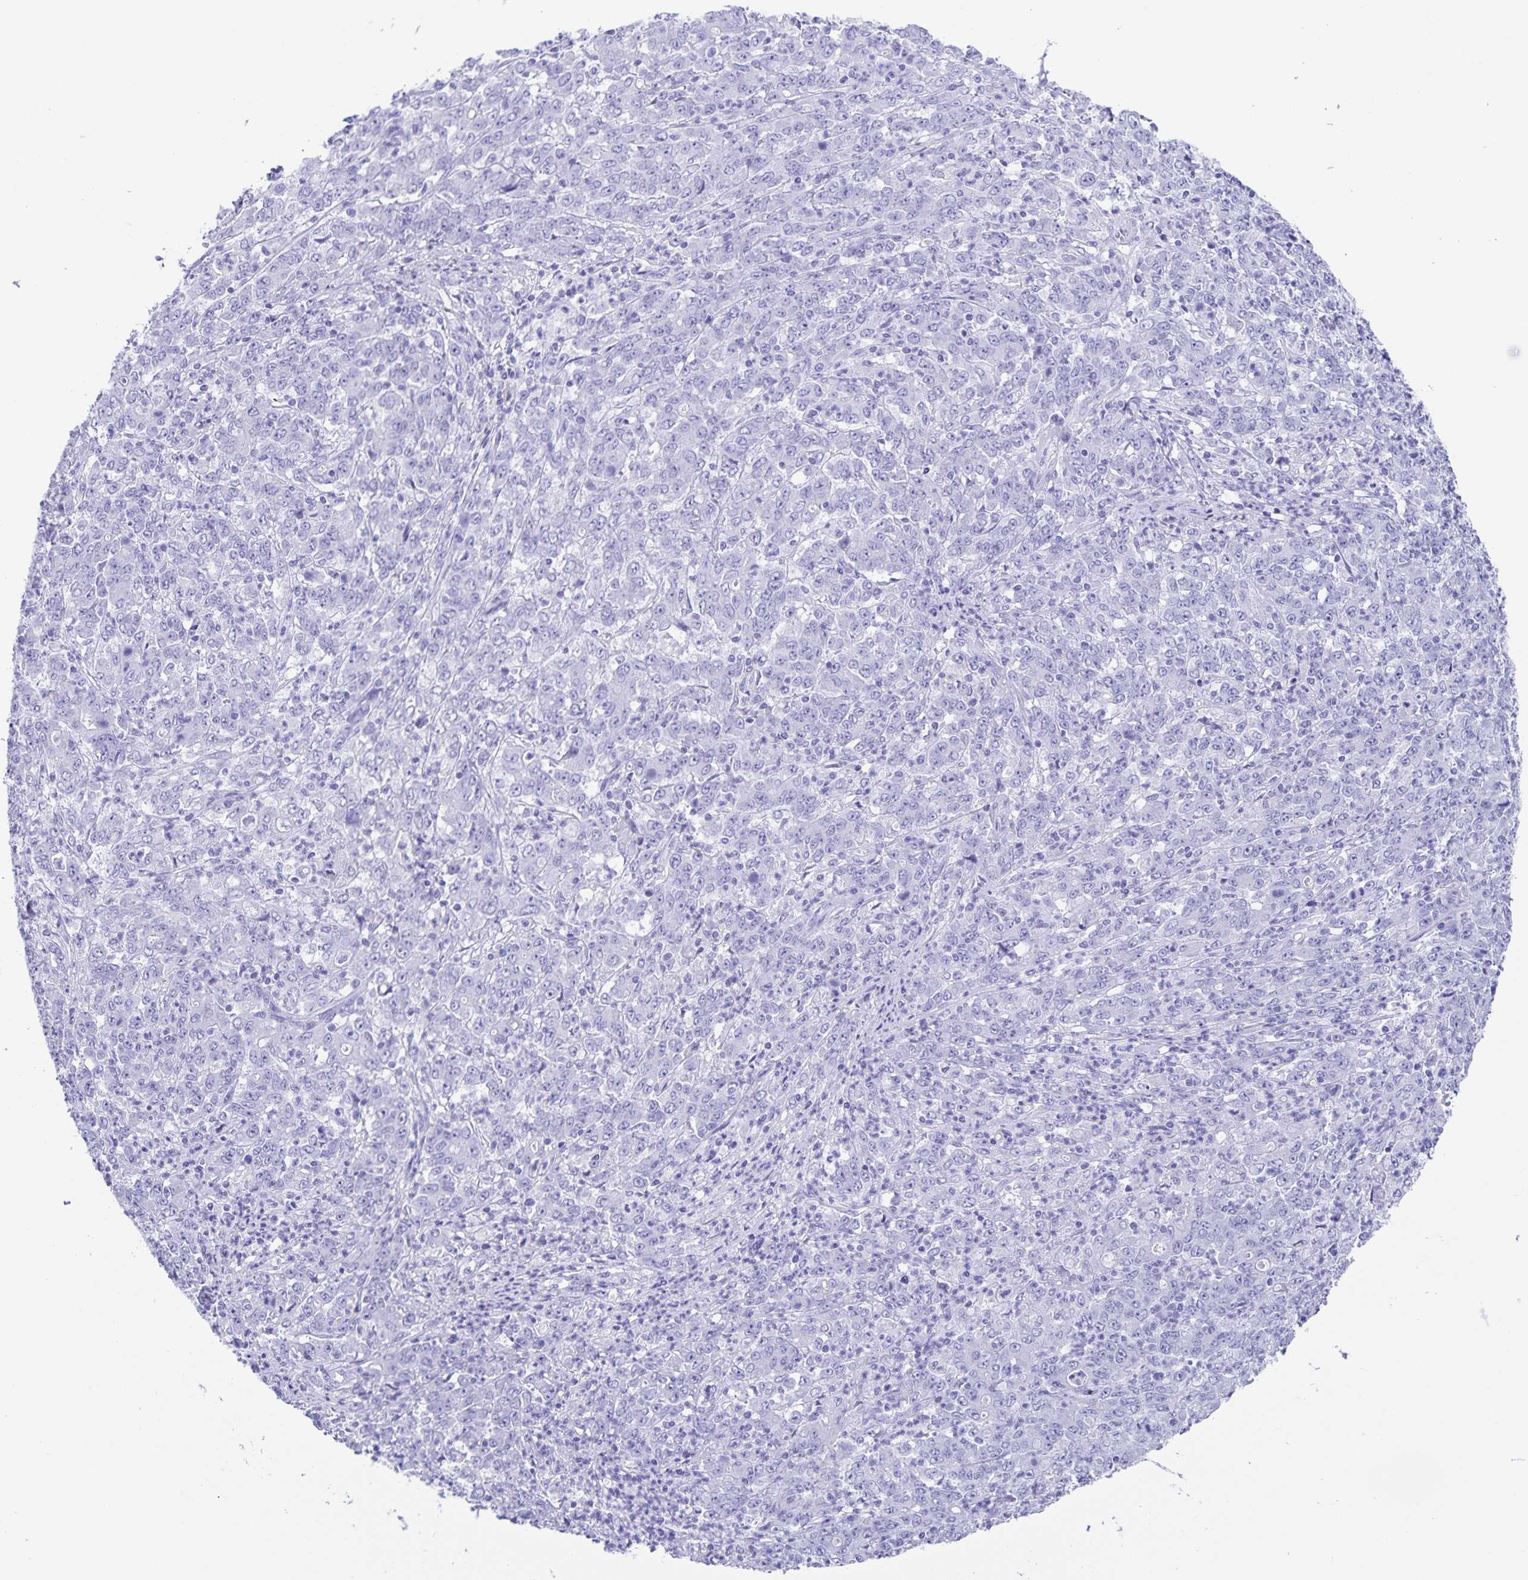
{"staining": {"intensity": "negative", "quantity": "none", "location": "none"}, "tissue": "stomach cancer", "cell_type": "Tumor cells", "image_type": "cancer", "snomed": [{"axis": "morphology", "description": "Adenocarcinoma, NOS"}, {"axis": "topography", "description": "Stomach, lower"}], "caption": "Protein analysis of stomach cancer (adenocarcinoma) displays no significant staining in tumor cells. (DAB immunohistochemistry with hematoxylin counter stain).", "gene": "AQP4", "patient": {"sex": "female", "age": 71}}